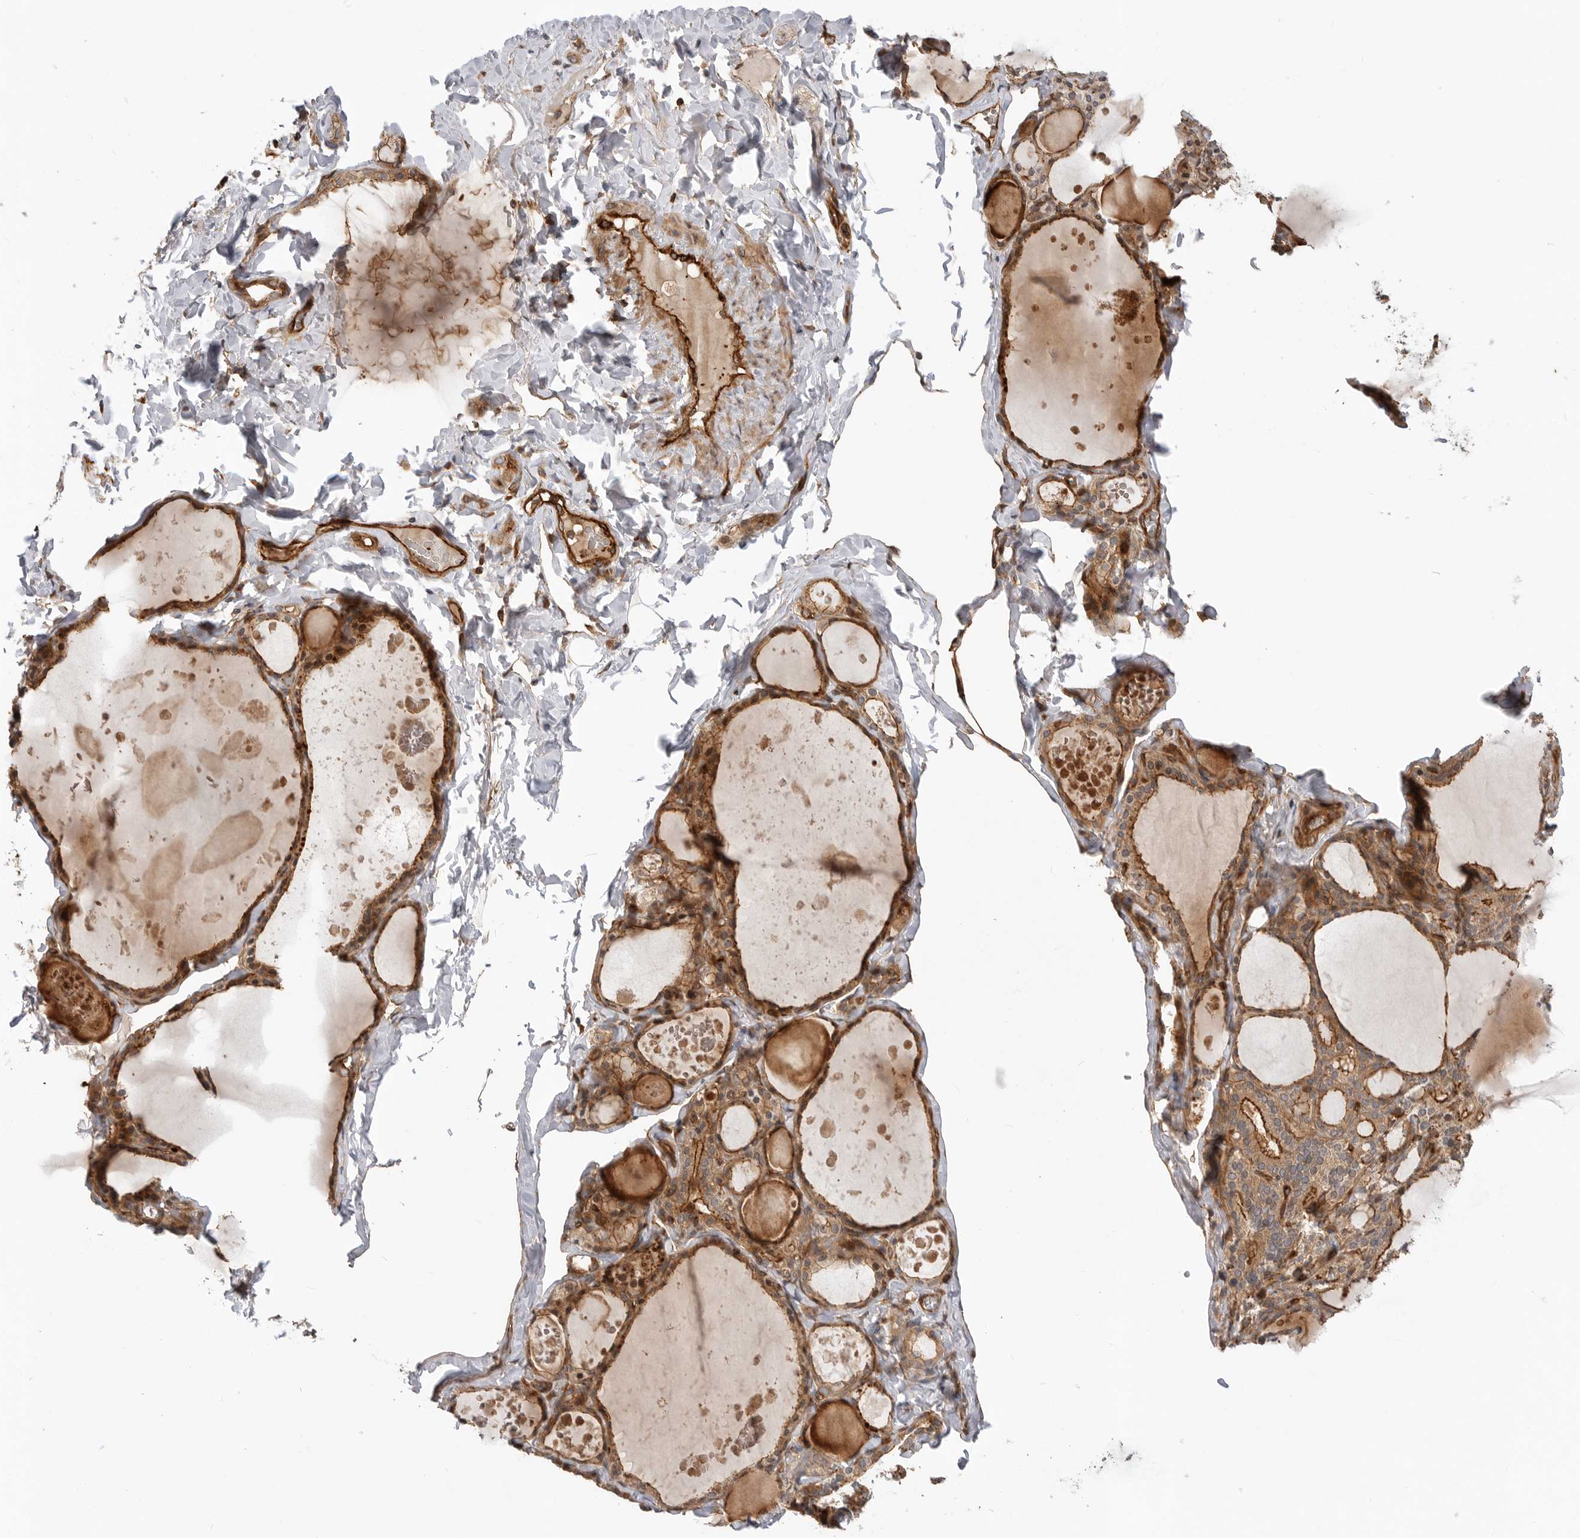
{"staining": {"intensity": "moderate", "quantity": ">75%", "location": "cytoplasmic/membranous"}, "tissue": "thyroid gland", "cell_type": "Glandular cells", "image_type": "normal", "snomed": [{"axis": "morphology", "description": "Normal tissue, NOS"}, {"axis": "topography", "description": "Thyroid gland"}], "caption": "This photomicrograph exhibits IHC staining of benign human thyroid gland, with medium moderate cytoplasmic/membranous expression in approximately >75% of glandular cells.", "gene": "GPATCH2", "patient": {"sex": "male", "age": 56}}